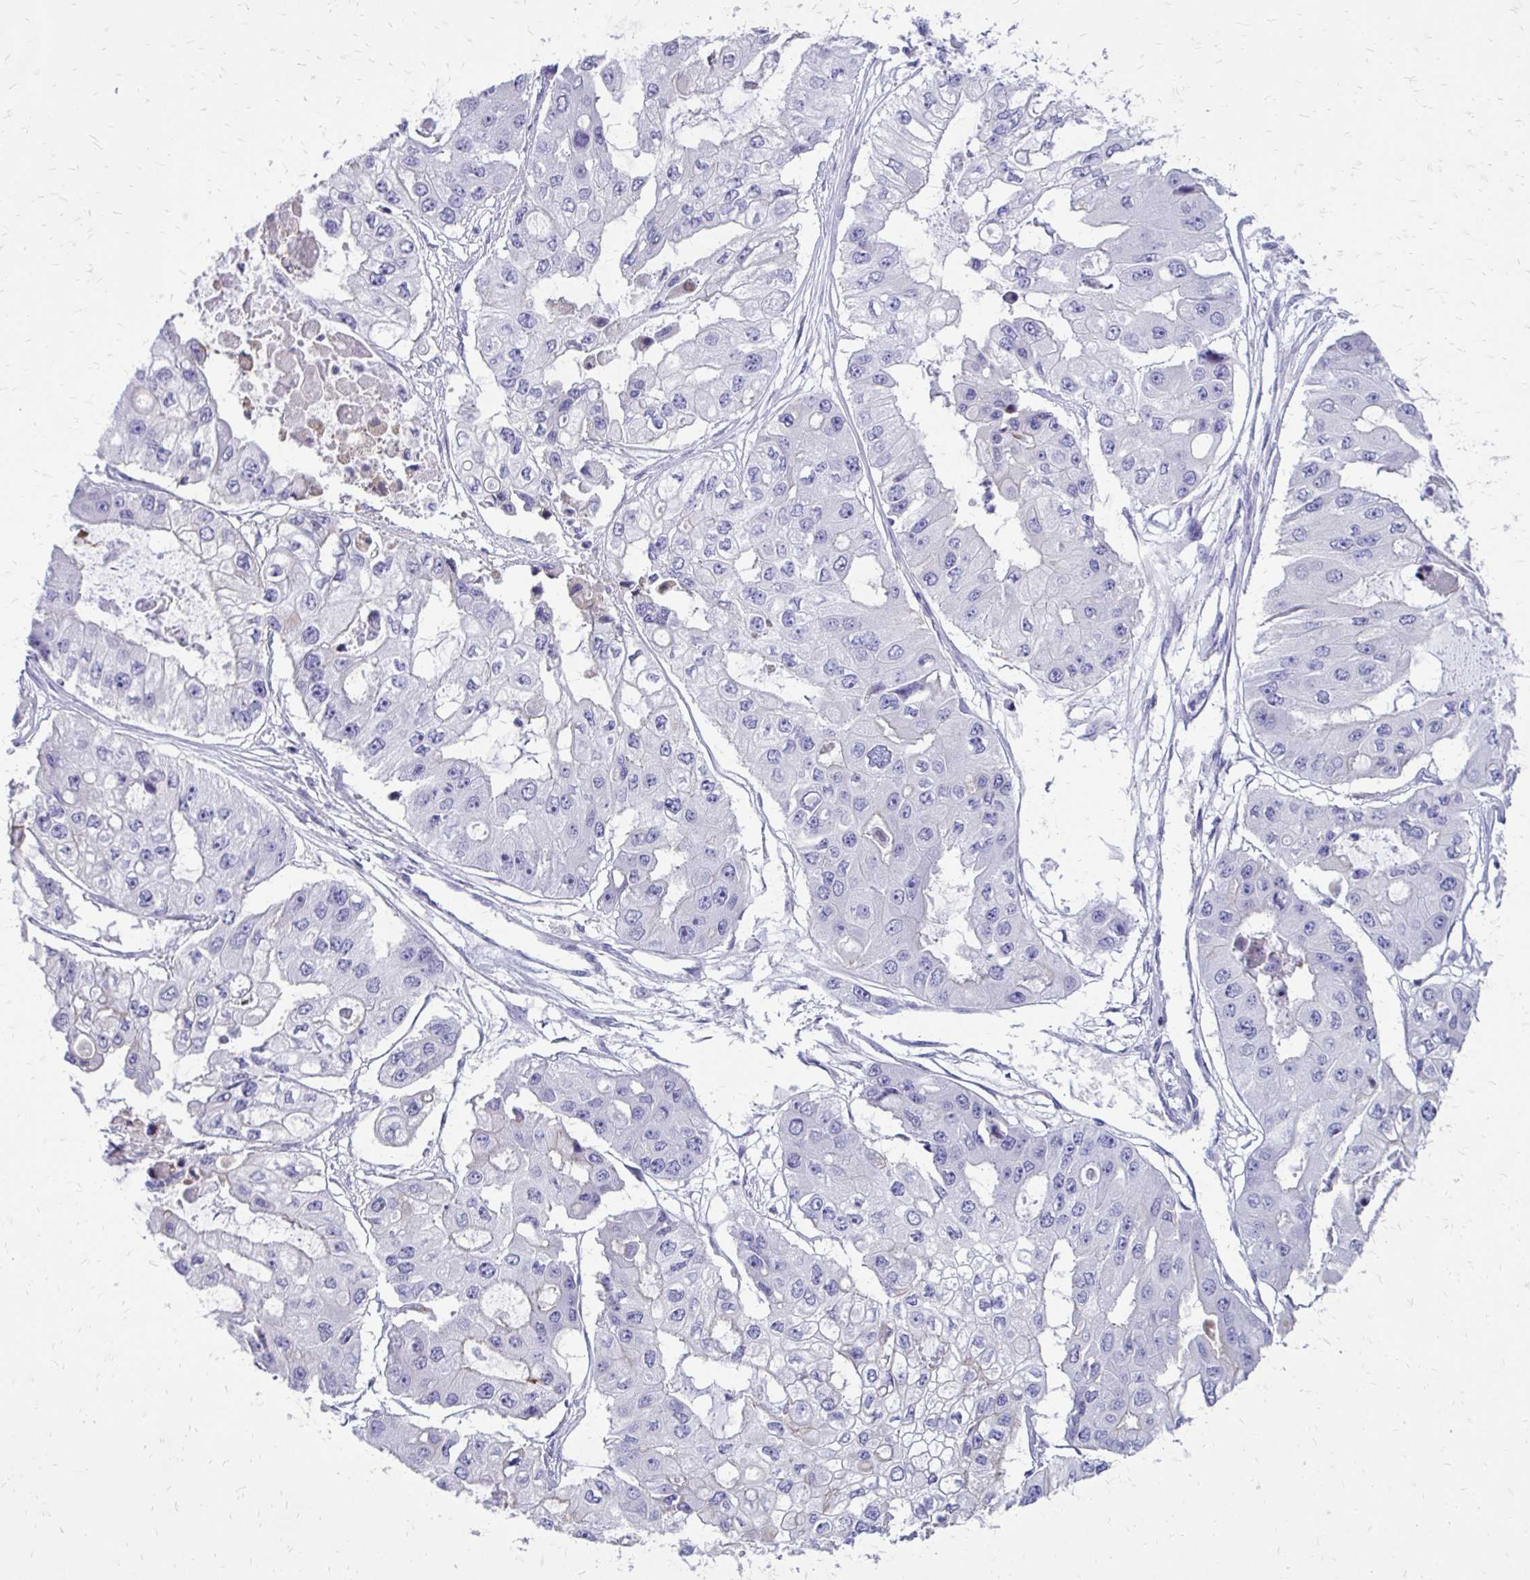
{"staining": {"intensity": "negative", "quantity": "none", "location": "none"}, "tissue": "ovarian cancer", "cell_type": "Tumor cells", "image_type": "cancer", "snomed": [{"axis": "morphology", "description": "Cystadenocarcinoma, serous, NOS"}, {"axis": "topography", "description": "Ovary"}], "caption": "The image displays no significant positivity in tumor cells of ovarian cancer (serous cystadenocarcinoma). (DAB (3,3'-diaminobenzidine) immunohistochemistry (IHC), high magnification).", "gene": "SIGLEC11", "patient": {"sex": "female", "age": 56}}